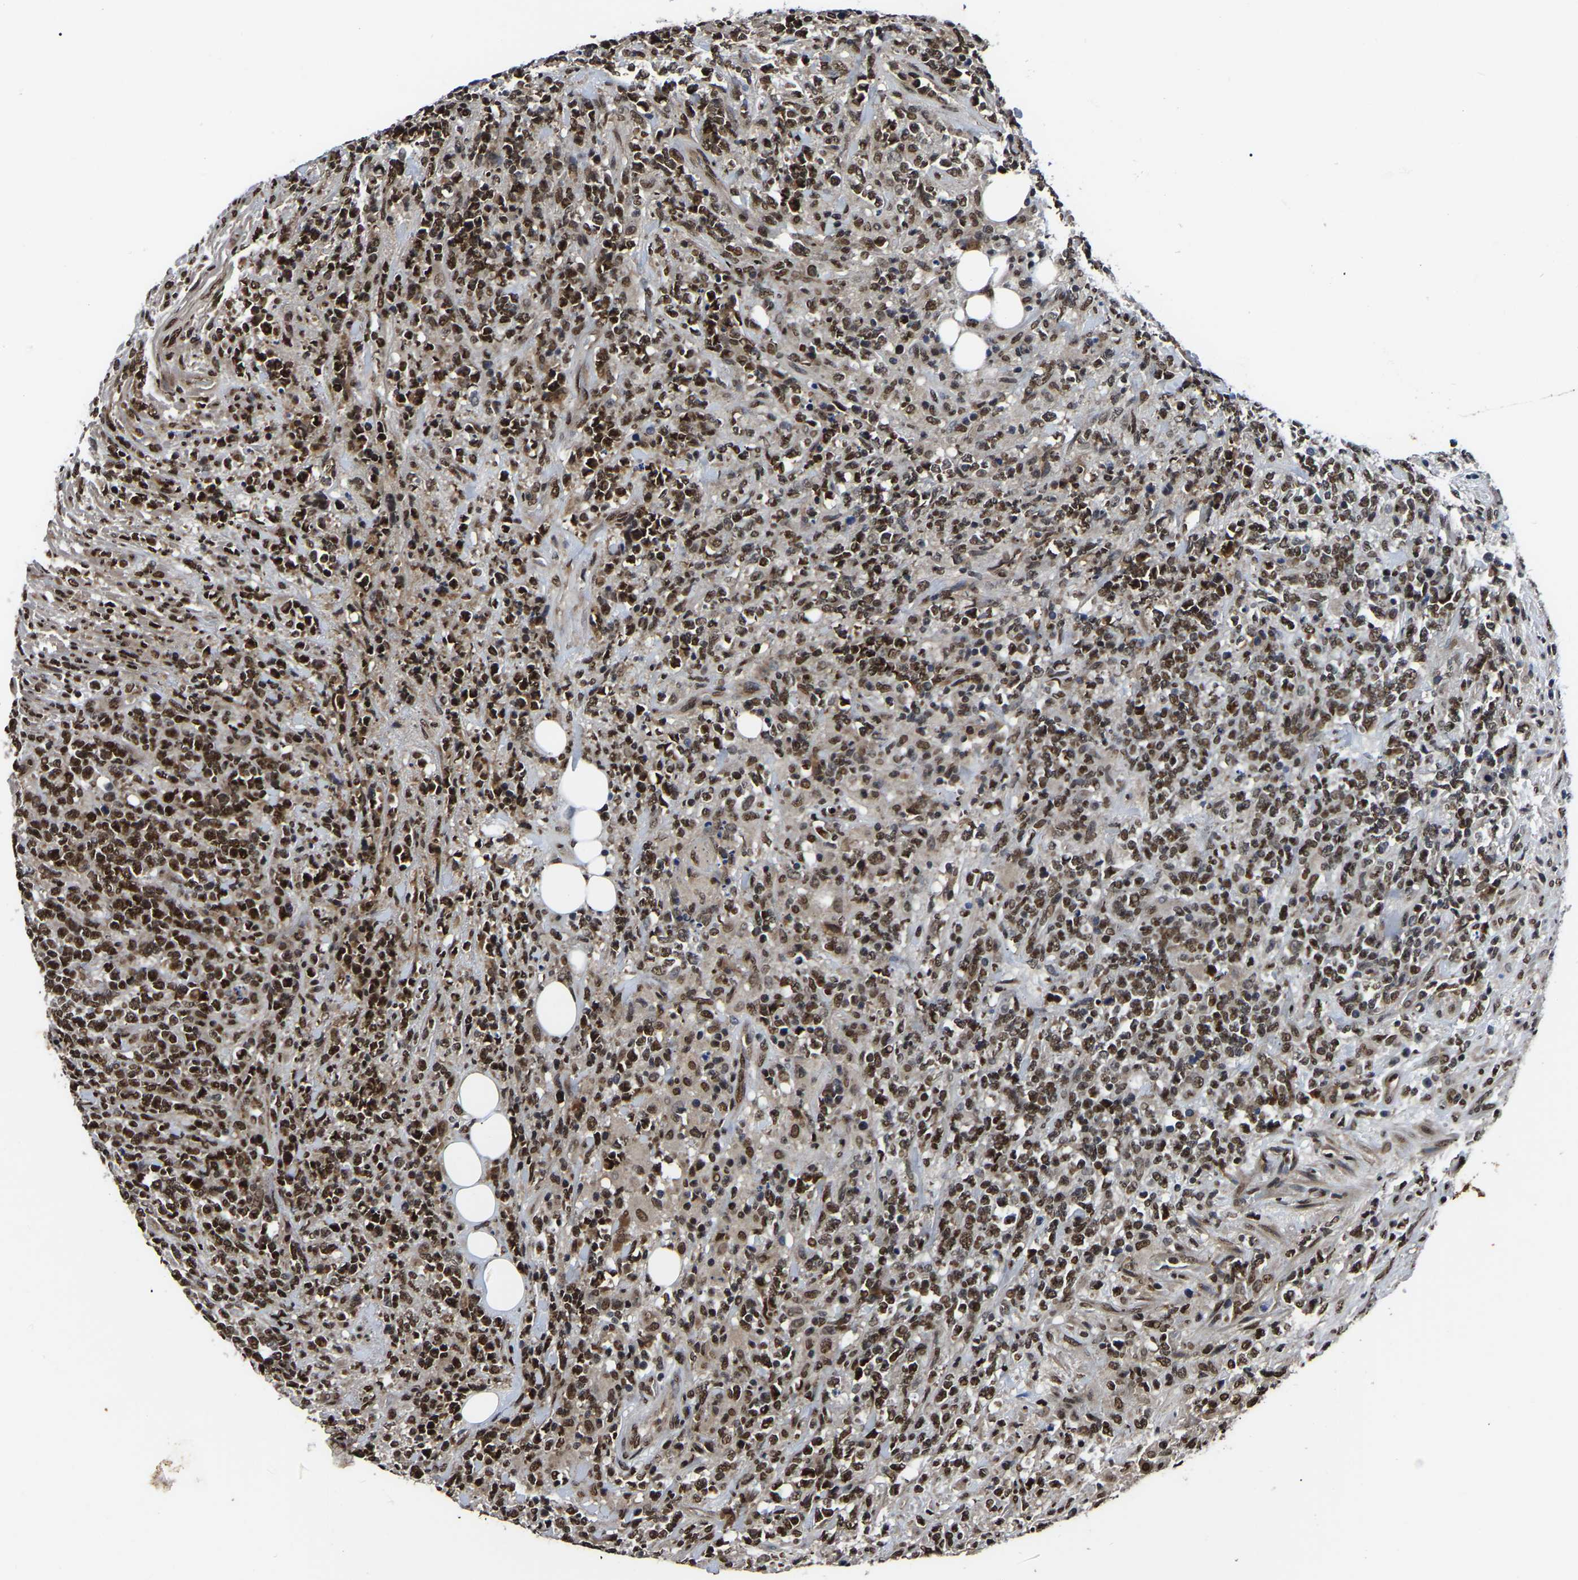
{"staining": {"intensity": "strong", "quantity": ">75%", "location": "nuclear"}, "tissue": "lymphoma", "cell_type": "Tumor cells", "image_type": "cancer", "snomed": [{"axis": "morphology", "description": "Malignant lymphoma, non-Hodgkin's type, High grade"}, {"axis": "topography", "description": "Soft tissue"}], "caption": "This is a histology image of IHC staining of lymphoma, which shows strong expression in the nuclear of tumor cells.", "gene": "TRIM35", "patient": {"sex": "male", "age": 18}}